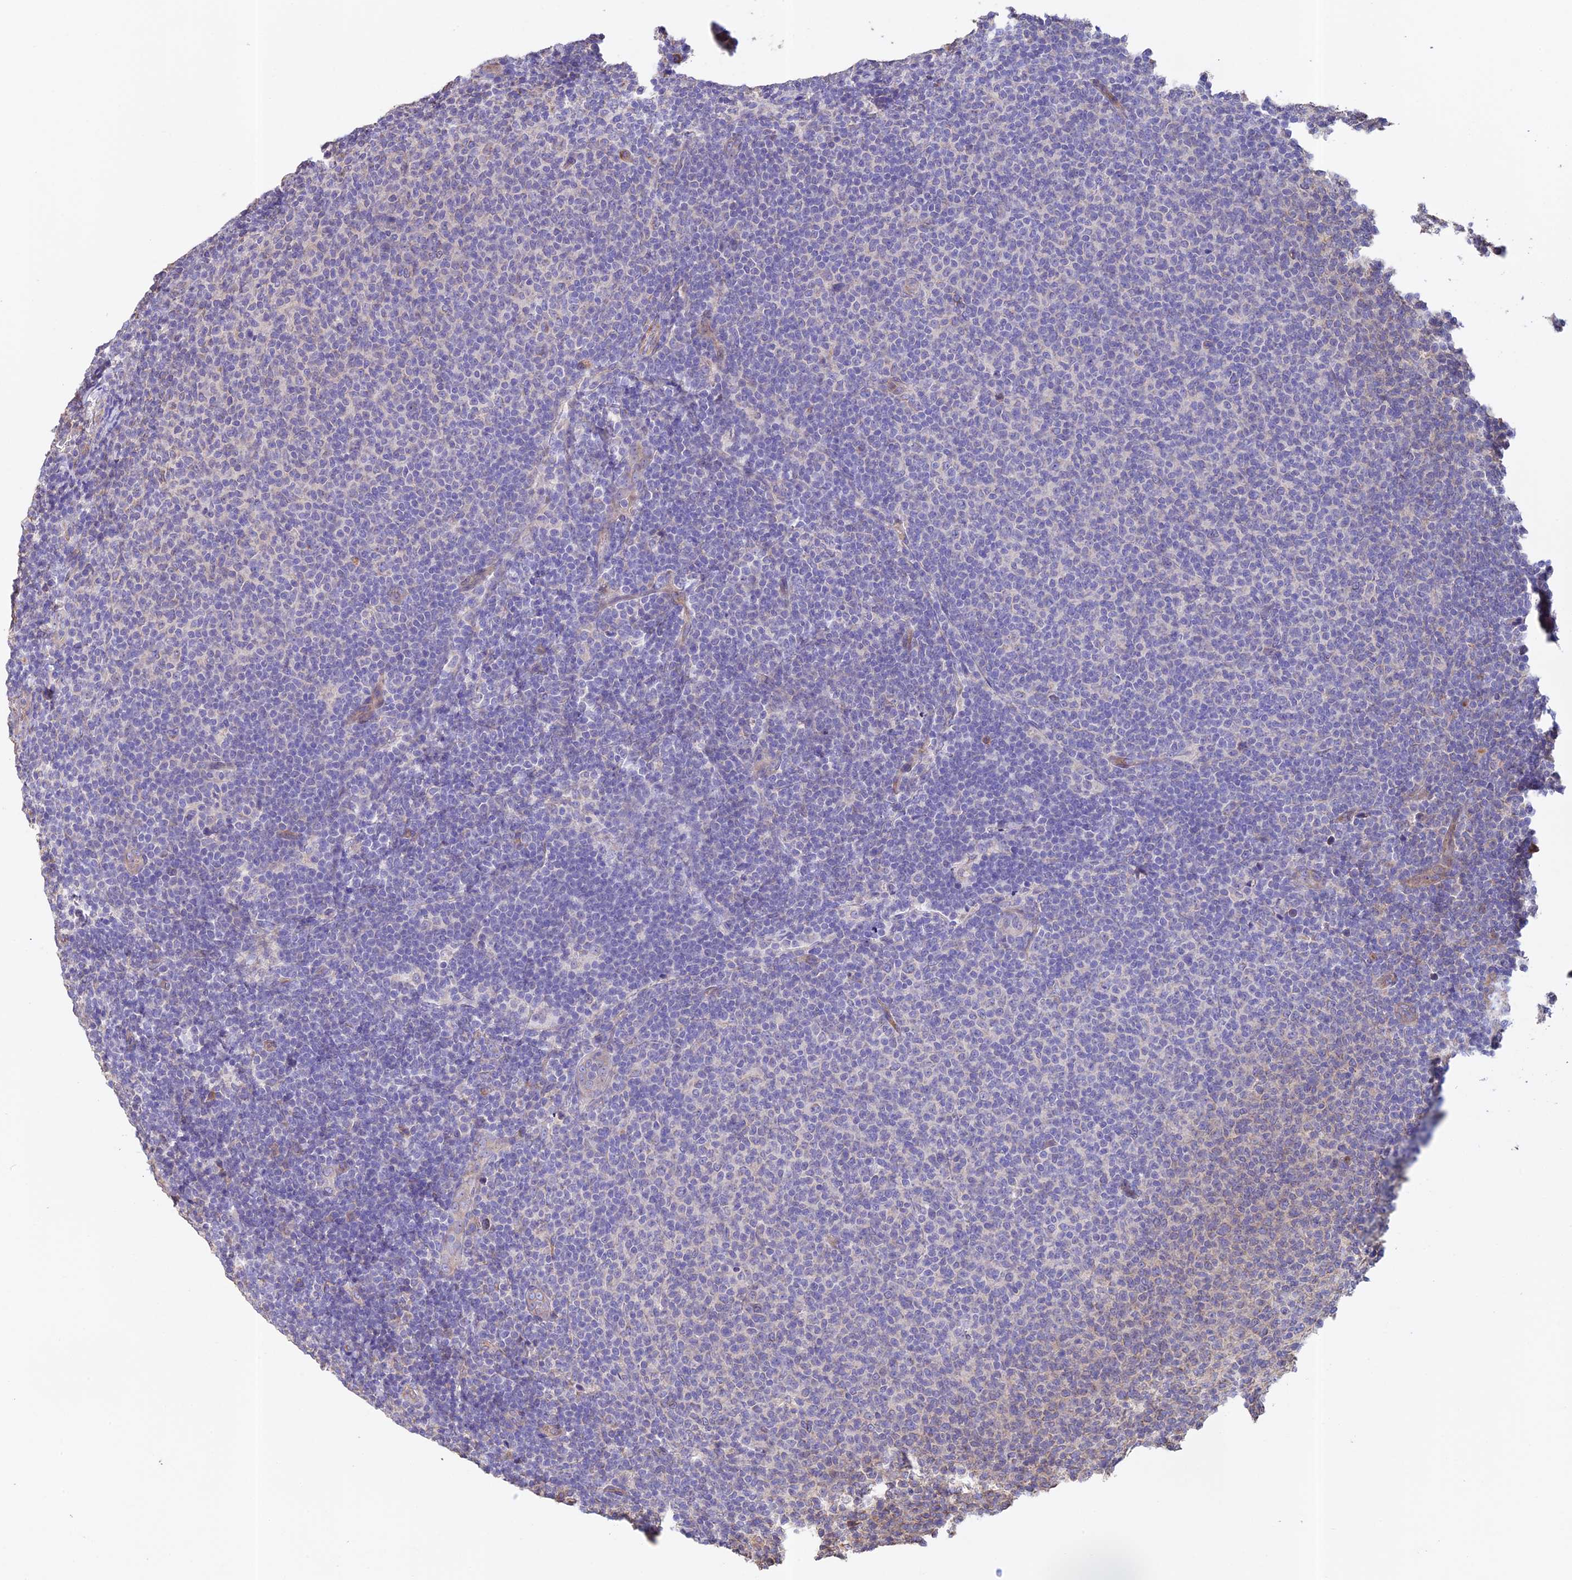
{"staining": {"intensity": "negative", "quantity": "none", "location": "none"}, "tissue": "lymphoma", "cell_type": "Tumor cells", "image_type": "cancer", "snomed": [{"axis": "morphology", "description": "Malignant lymphoma, non-Hodgkin's type, Low grade"}, {"axis": "topography", "description": "Lymph node"}], "caption": "High magnification brightfield microscopy of lymphoma stained with DAB (3,3'-diaminobenzidine) (brown) and counterstained with hematoxylin (blue): tumor cells show no significant staining. The staining is performed using DAB brown chromogen with nuclei counter-stained in using hematoxylin.", "gene": "EMC3", "patient": {"sex": "male", "age": 66}}